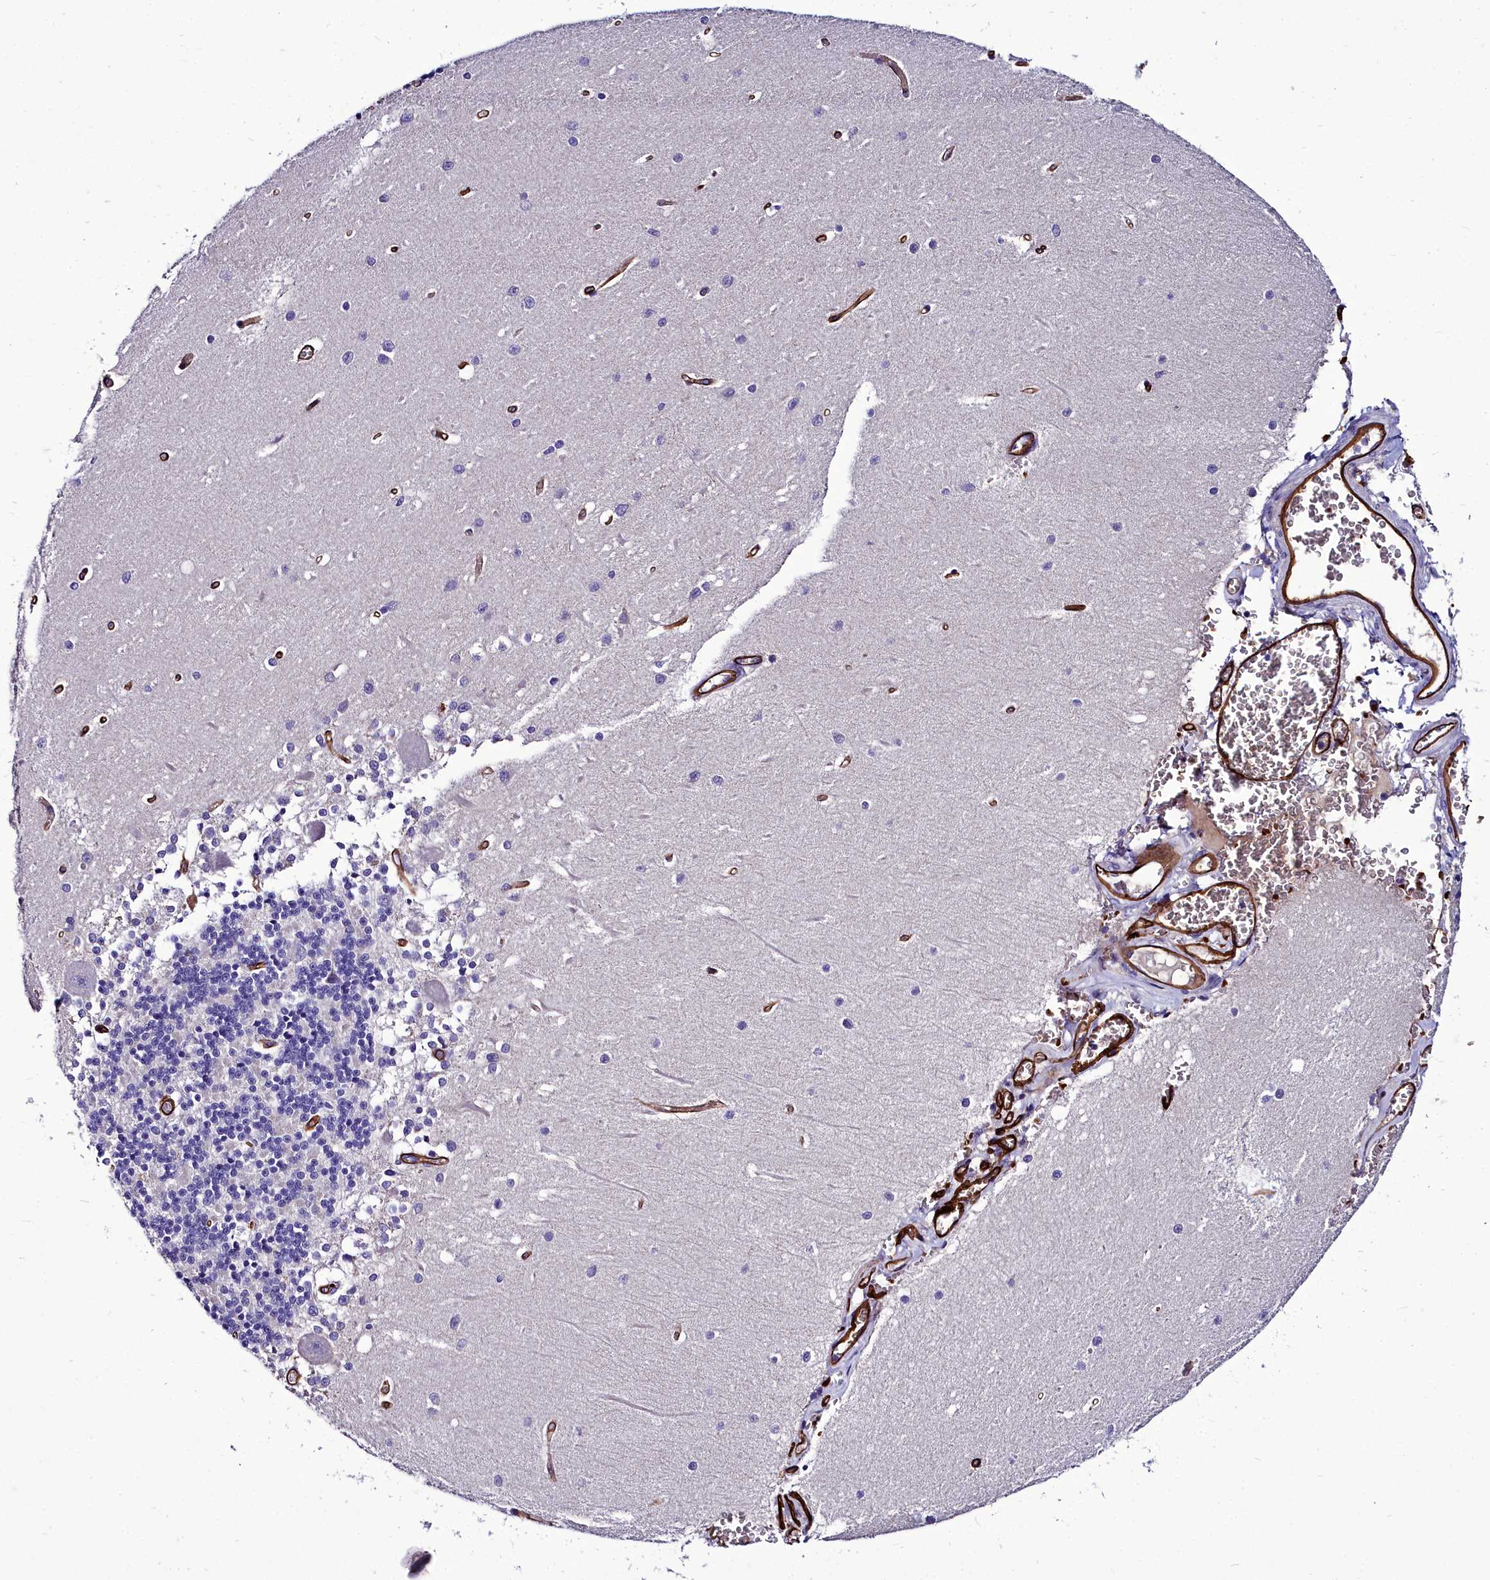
{"staining": {"intensity": "negative", "quantity": "none", "location": "none"}, "tissue": "cerebellum", "cell_type": "Cells in granular layer", "image_type": "normal", "snomed": [{"axis": "morphology", "description": "Normal tissue, NOS"}, {"axis": "topography", "description": "Cerebellum"}], "caption": "Image shows no protein staining in cells in granular layer of unremarkable cerebellum. The staining was performed using DAB to visualize the protein expression in brown, while the nuclei were stained in blue with hematoxylin (Magnification: 20x).", "gene": "CYP4F11", "patient": {"sex": "male", "age": 37}}